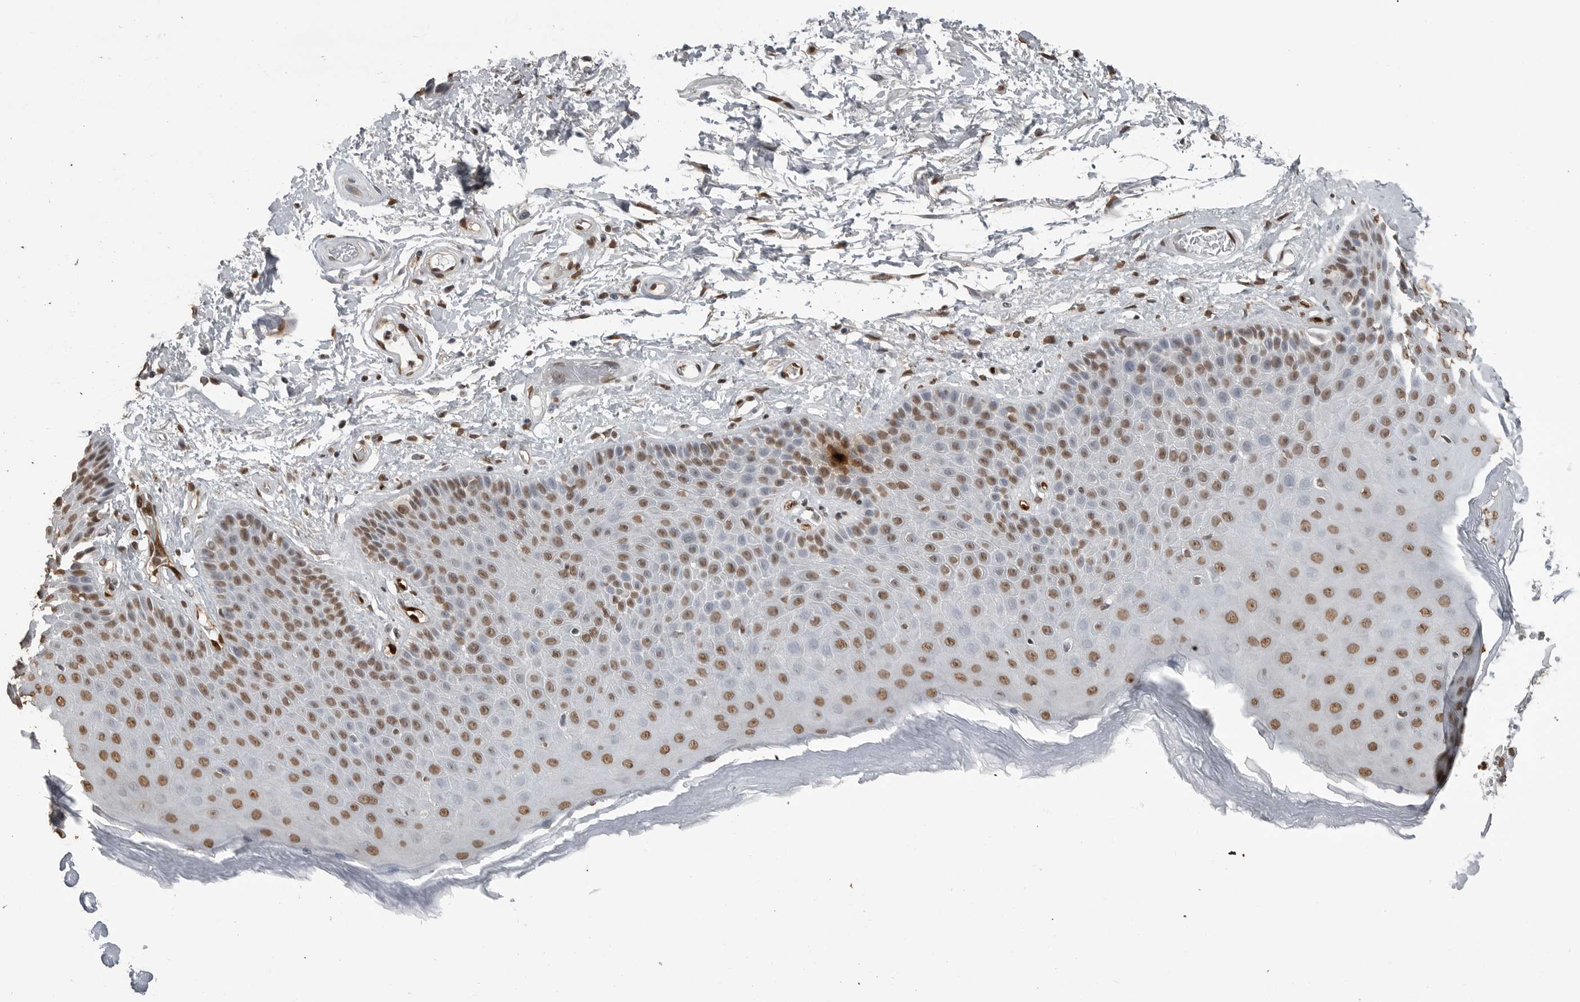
{"staining": {"intensity": "moderate", "quantity": ">75%", "location": "nuclear"}, "tissue": "skin", "cell_type": "Epidermal cells", "image_type": "normal", "snomed": [{"axis": "morphology", "description": "Normal tissue, NOS"}, {"axis": "topography", "description": "Anal"}], "caption": "Brown immunohistochemical staining in normal human skin displays moderate nuclear expression in about >75% of epidermal cells. The staining was performed using DAB (3,3'-diaminobenzidine) to visualize the protein expression in brown, while the nuclei were stained in blue with hematoxylin (Magnification: 20x).", "gene": "SMAD2", "patient": {"sex": "male", "age": 74}}